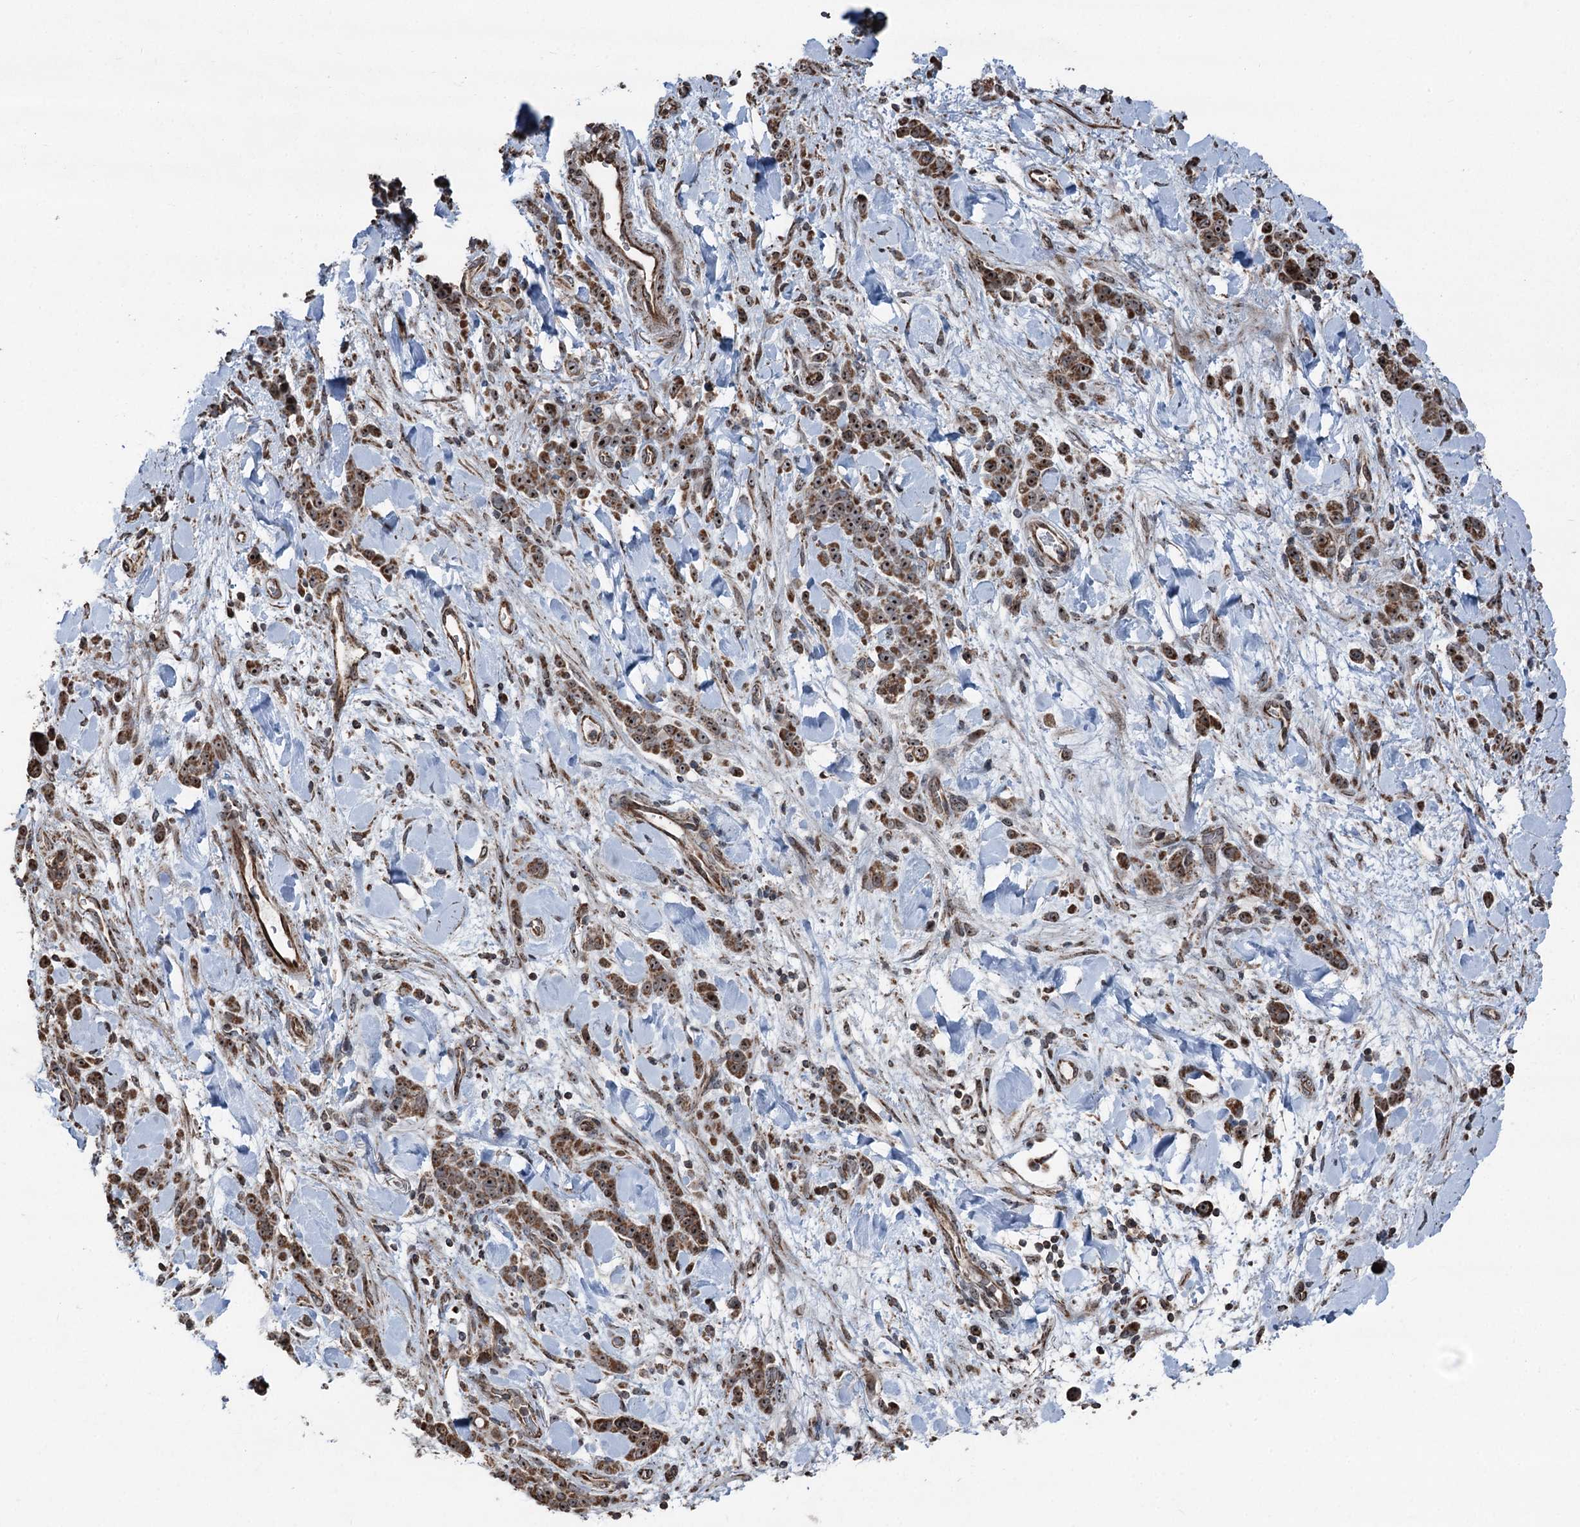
{"staining": {"intensity": "moderate", "quantity": ">75%", "location": "cytoplasmic/membranous,nuclear"}, "tissue": "stomach cancer", "cell_type": "Tumor cells", "image_type": "cancer", "snomed": [{"axis": "morphology", "description": "Normal tissue, NOS"}, {"axis": "morphology", "description": "Adenocarcinoma, NOS"}, {"axis": "topography", "description": "Stomach"}], "caption": "High-magnification brightfield microscopy of stomach adenocarcinoma stained with DAB (brown) and counterstained with hematoxylin (blue). tumor cells exhibit moderate cytoplasmic/membranous and nuclear staining is seen in about>75% of cells.", "gene": "STEEP1", "patient": {"sex": "male", "age": 82}}